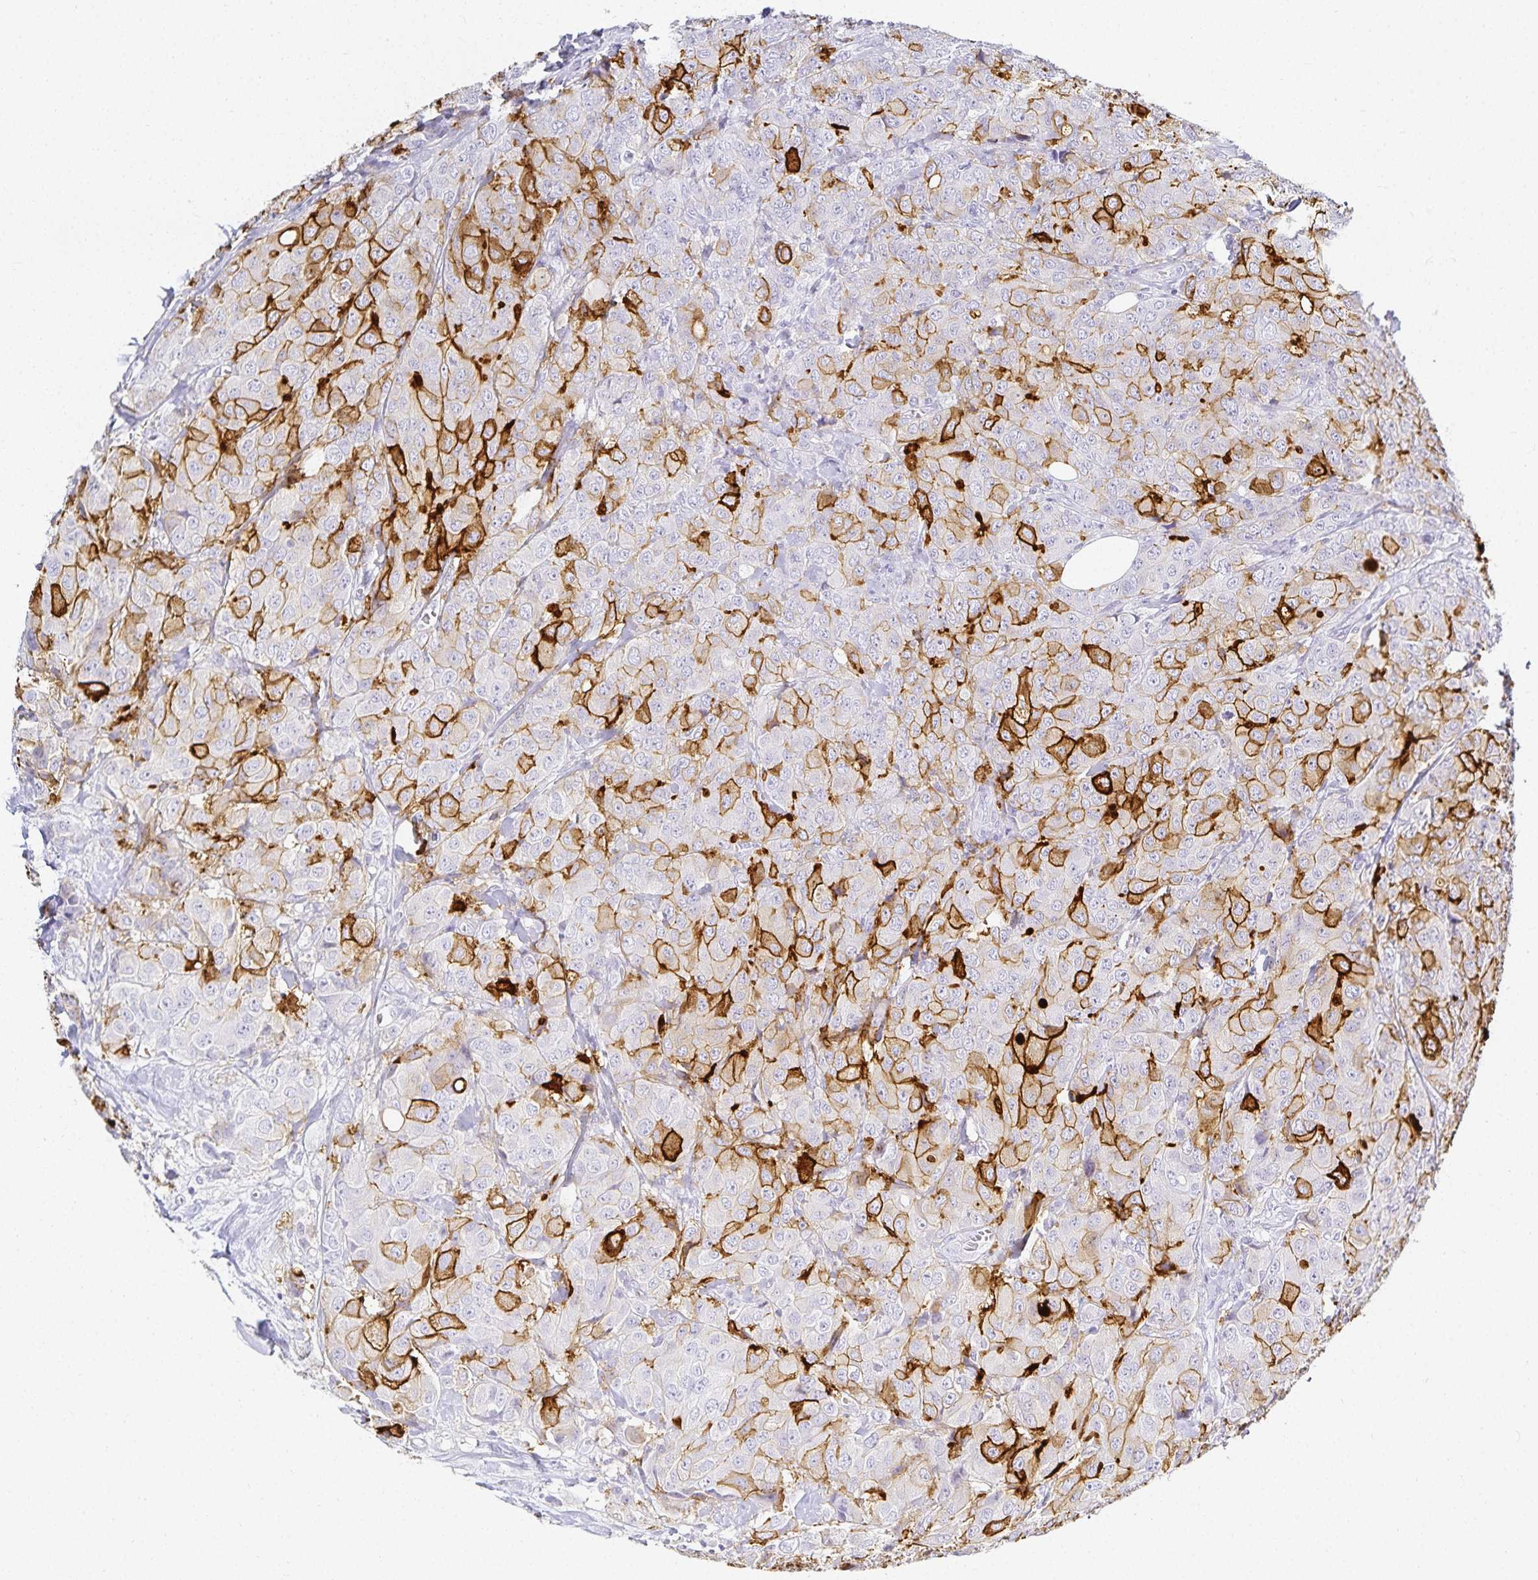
{"staining": {"intensity": "strong", "quantity": "<25%", "location": "cytoplasmic/membranous"}, "tissue": "breast cancer", "cell_type": "Tumor cells", "image_type": "cancer", "snomed": [{"axis": "morphology", "description": "Duct carcinoma"}, {"axis": "topography", "description": "Breast"}], "caption": "There is medium levels of strong cytoplasmic/membranous expression in tumor cells of breast cancer, as demonstrated by immunohistochemical staining (brown color).", "gene": "GP2", "patient": {"sex": "female", "age": 43}}